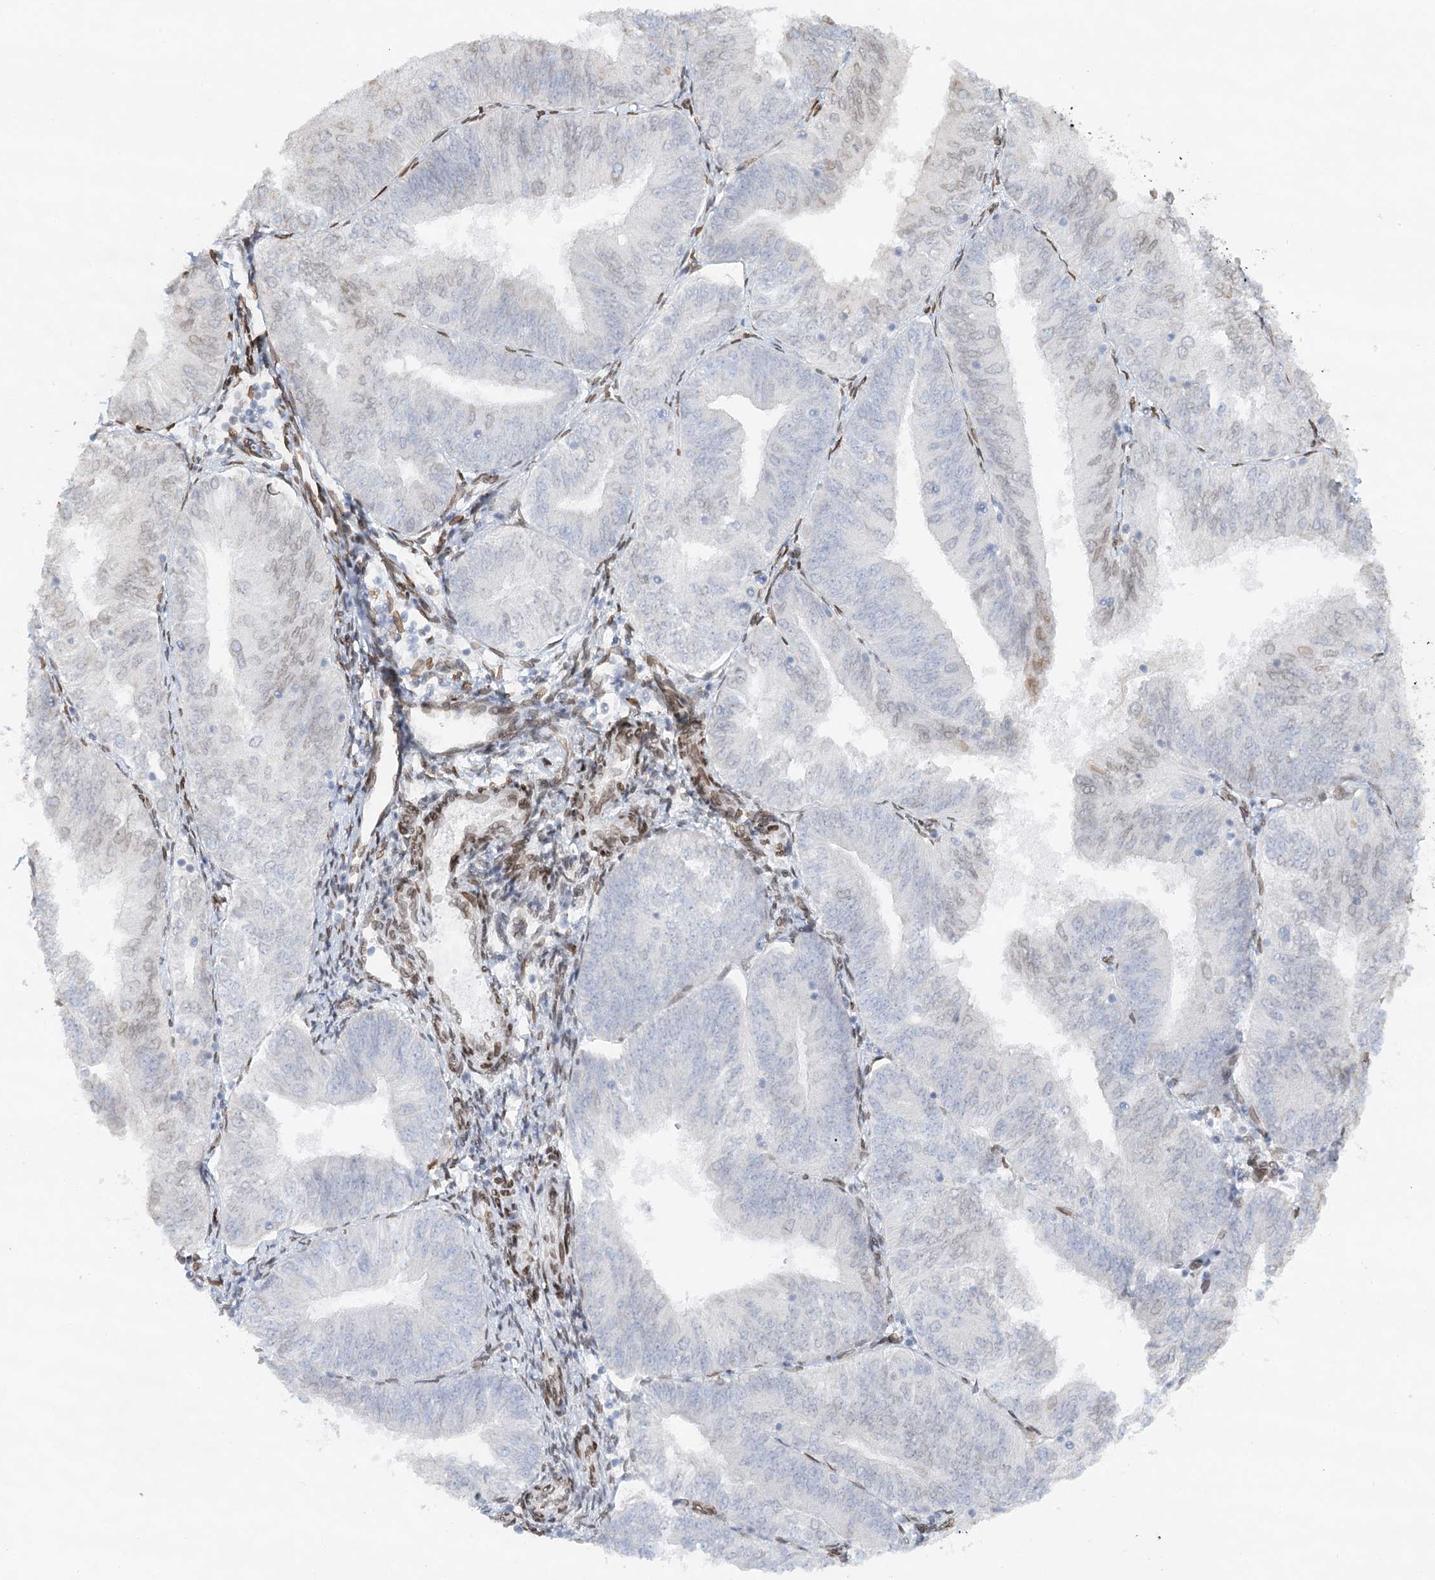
{"staining": {"intensity": "negative", "quantity": "none", "location": "none"}, "tissue": "endometrial cancer", "cell_type": "Tumor cells", "image_type": "cancer", "snomed": [{"axis": "morphology", "description": "Adenocarcinoma, NOS"}, {"axis": "topography", "description": "Endometrium"}], "caption": "Immunohistochemistry of endometrial adenocarcinoma displays no positivity in tumor cells.", "gene": "VWA5A", "patient": {"sex": "female", "age": 58}}